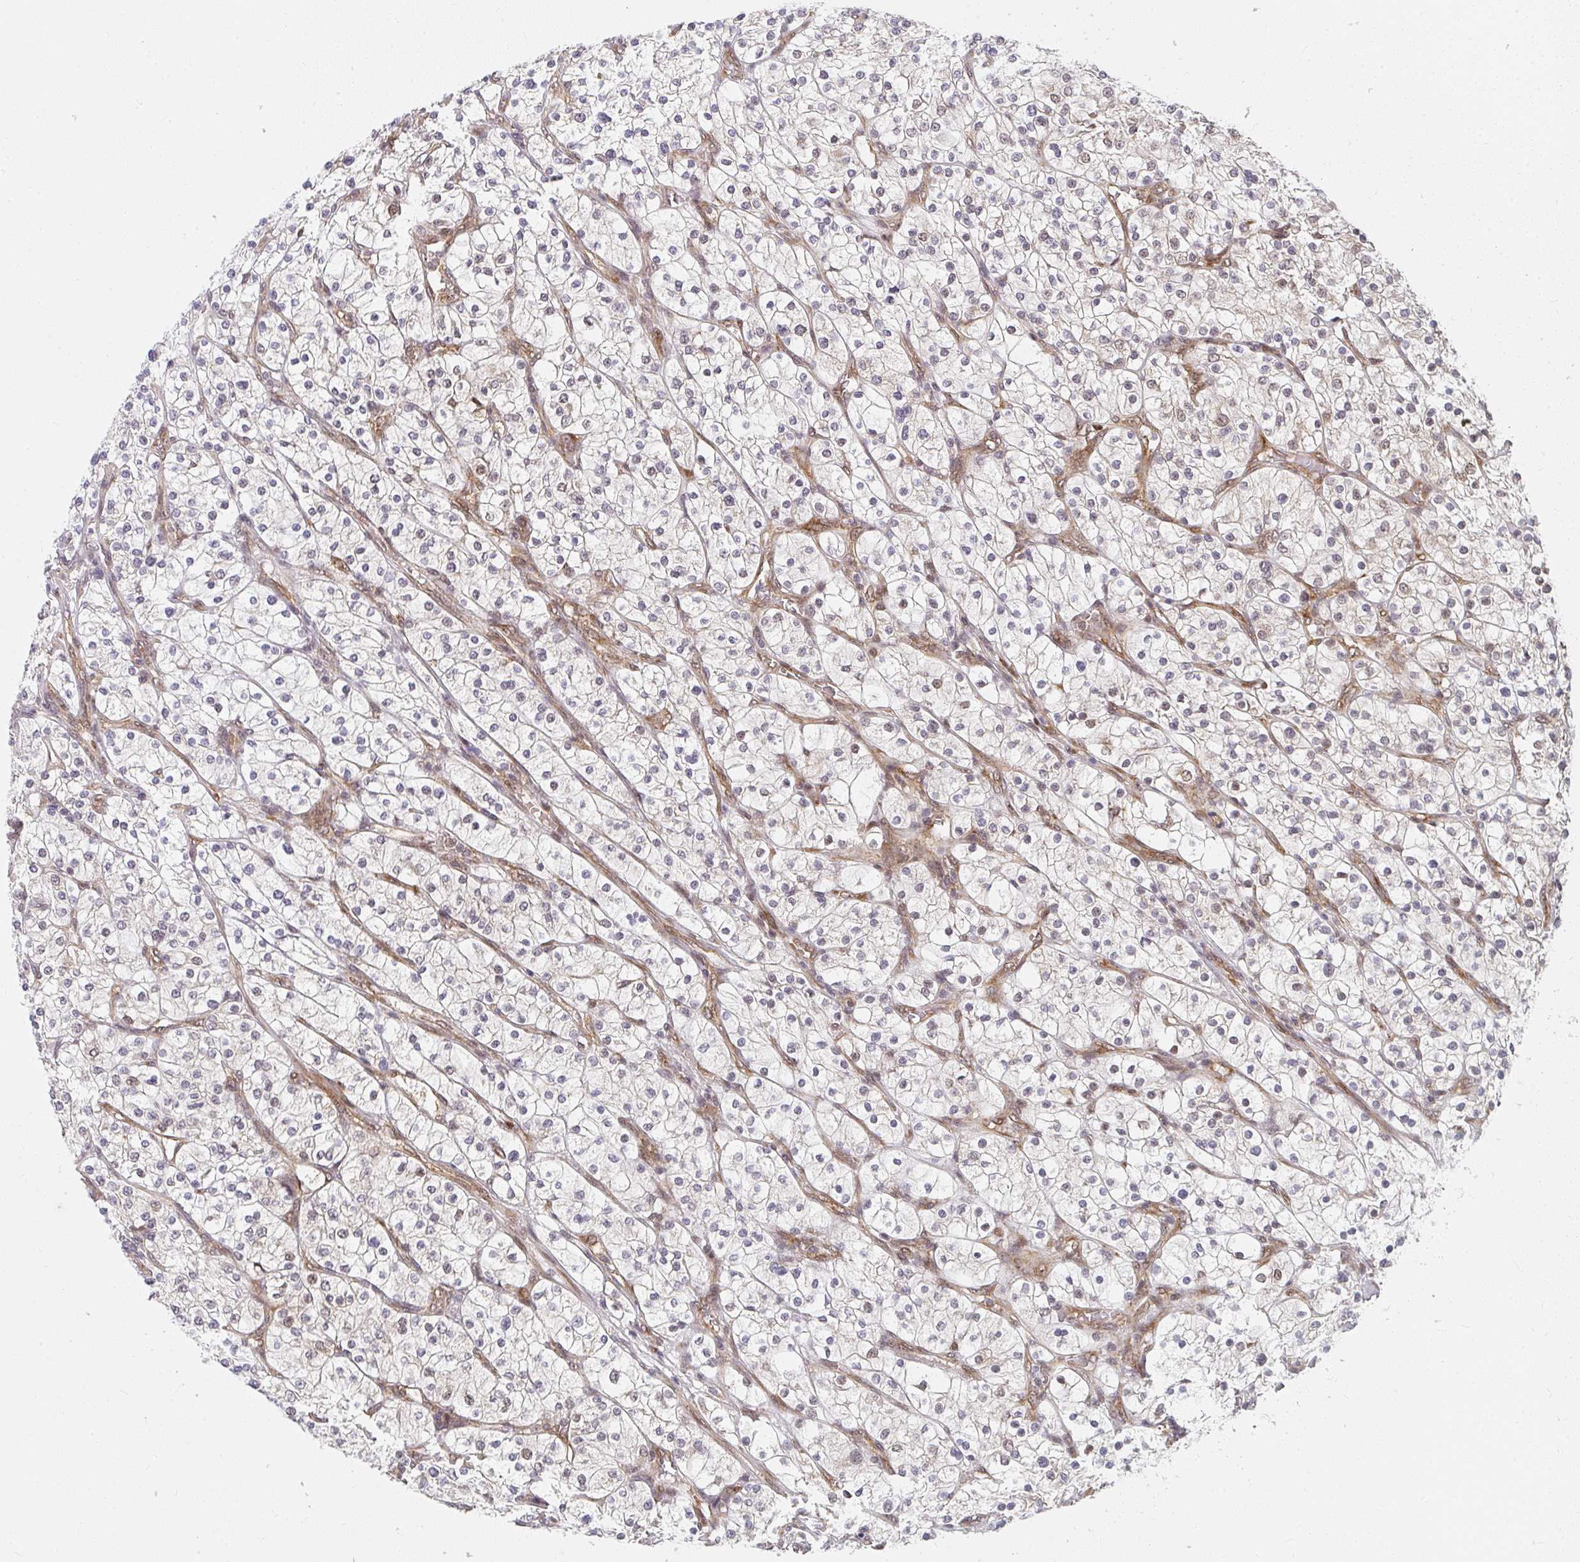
{"staining": {"intensity": "negative", "quantity": "none", "location": "none"}, "tissue": "renal cancer", "cell_type": "Tumor cells", "image_type": "cancer", "snomed": [{"axis": "morphology", "description": "Adenocarcinoma, NOS"}, {"axis": "topography", "description": "Kidney"}], "caption": "An immunohistochemistry (IHC) image of renal cancer (adenocarcinoma) is shown. There is no staining in tumor cells of renal cancer (adenocarcinoma).", "gene": "SYNCRIP", "patient": {"sex": "male", "age": 80}}